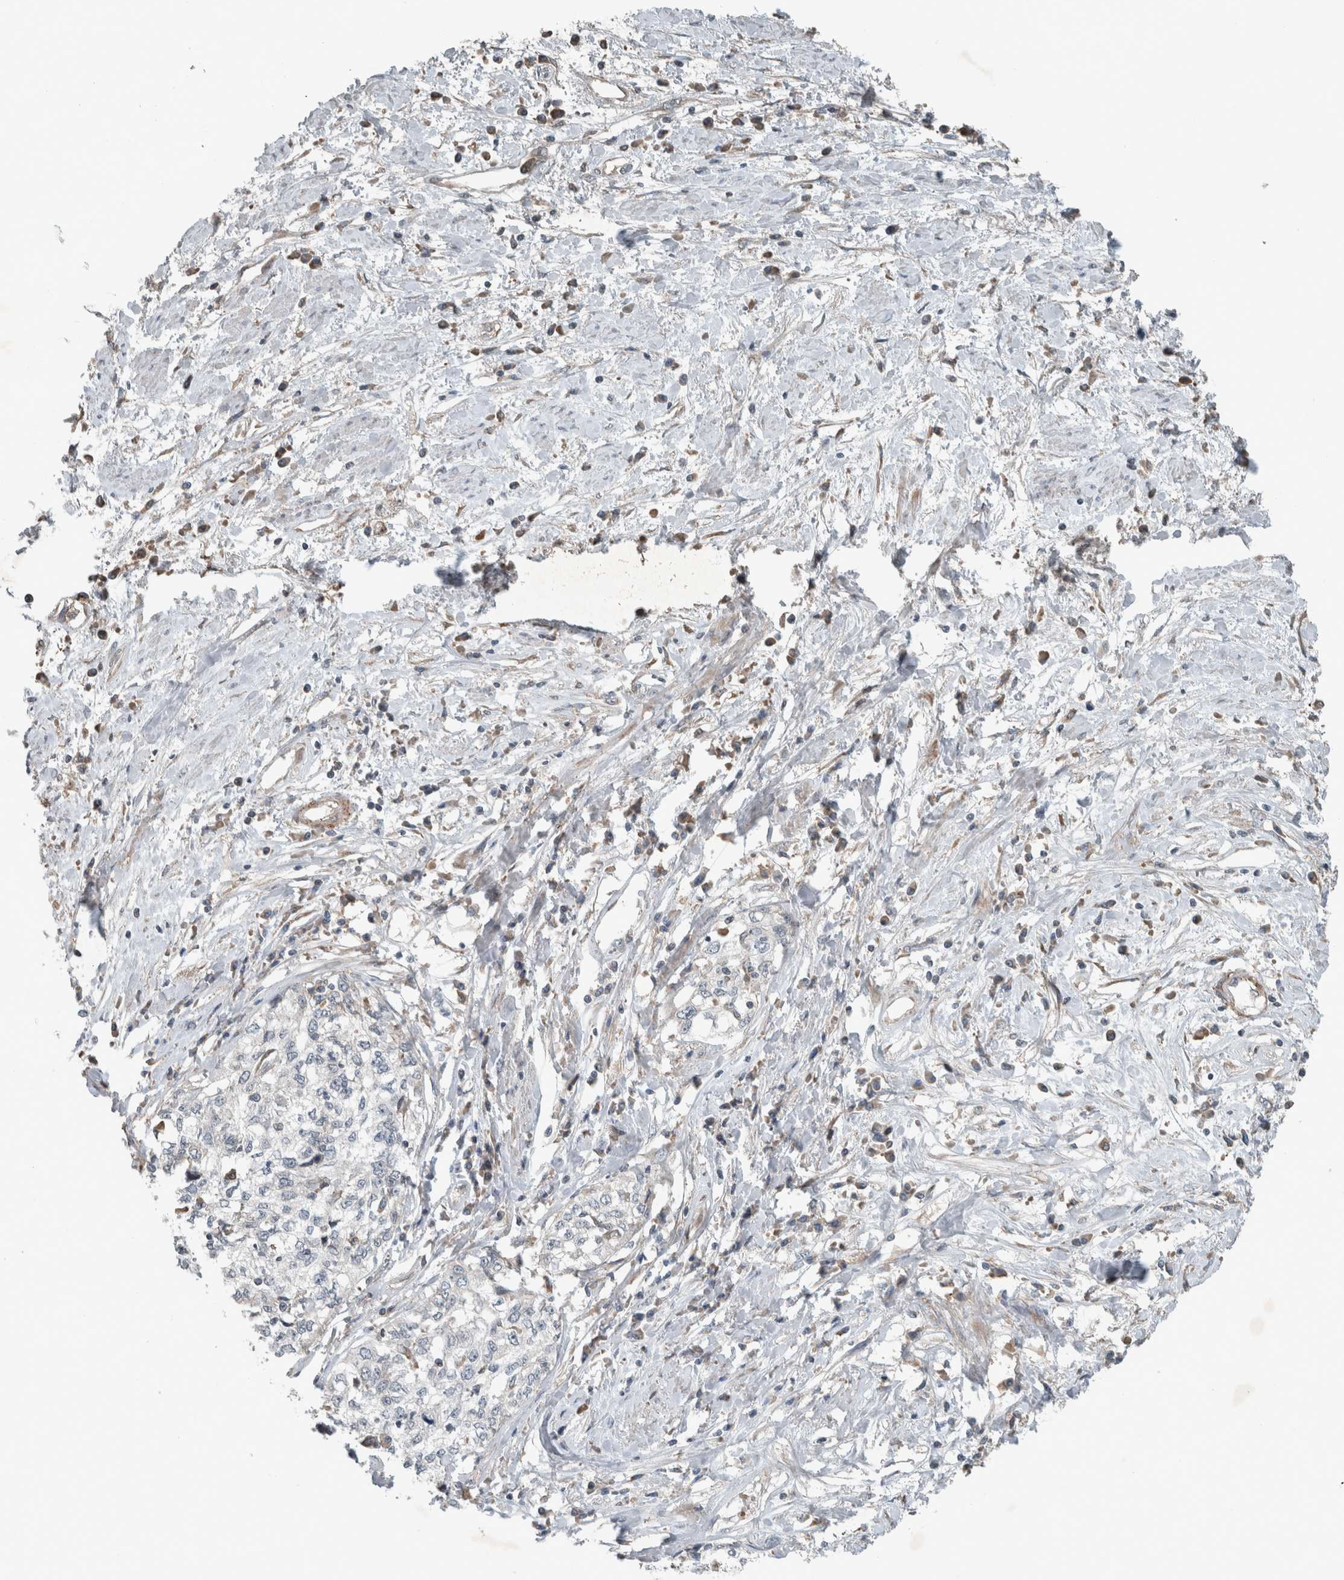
{"staining": {"intensity": "negative", "quantity": "none", "location": "none"}, "tissue": "cervical cancer", "cell_type": "Tumor cells", "image_type": "cancer", "snomed": [{"axis": "morphology", "description": "Squamous cell carcinoma, NOS"}, {"axis": "topography", "description": "Cervix"}], "caption": "A high-resolution micrograph shows immunohistochemistry staining of cervical cancer (squamous cell carcinoma), which exhibits no significant positivity in tumor cells.", "gene": "JADE2", "patient": {"sex": "female", "age": 57}}